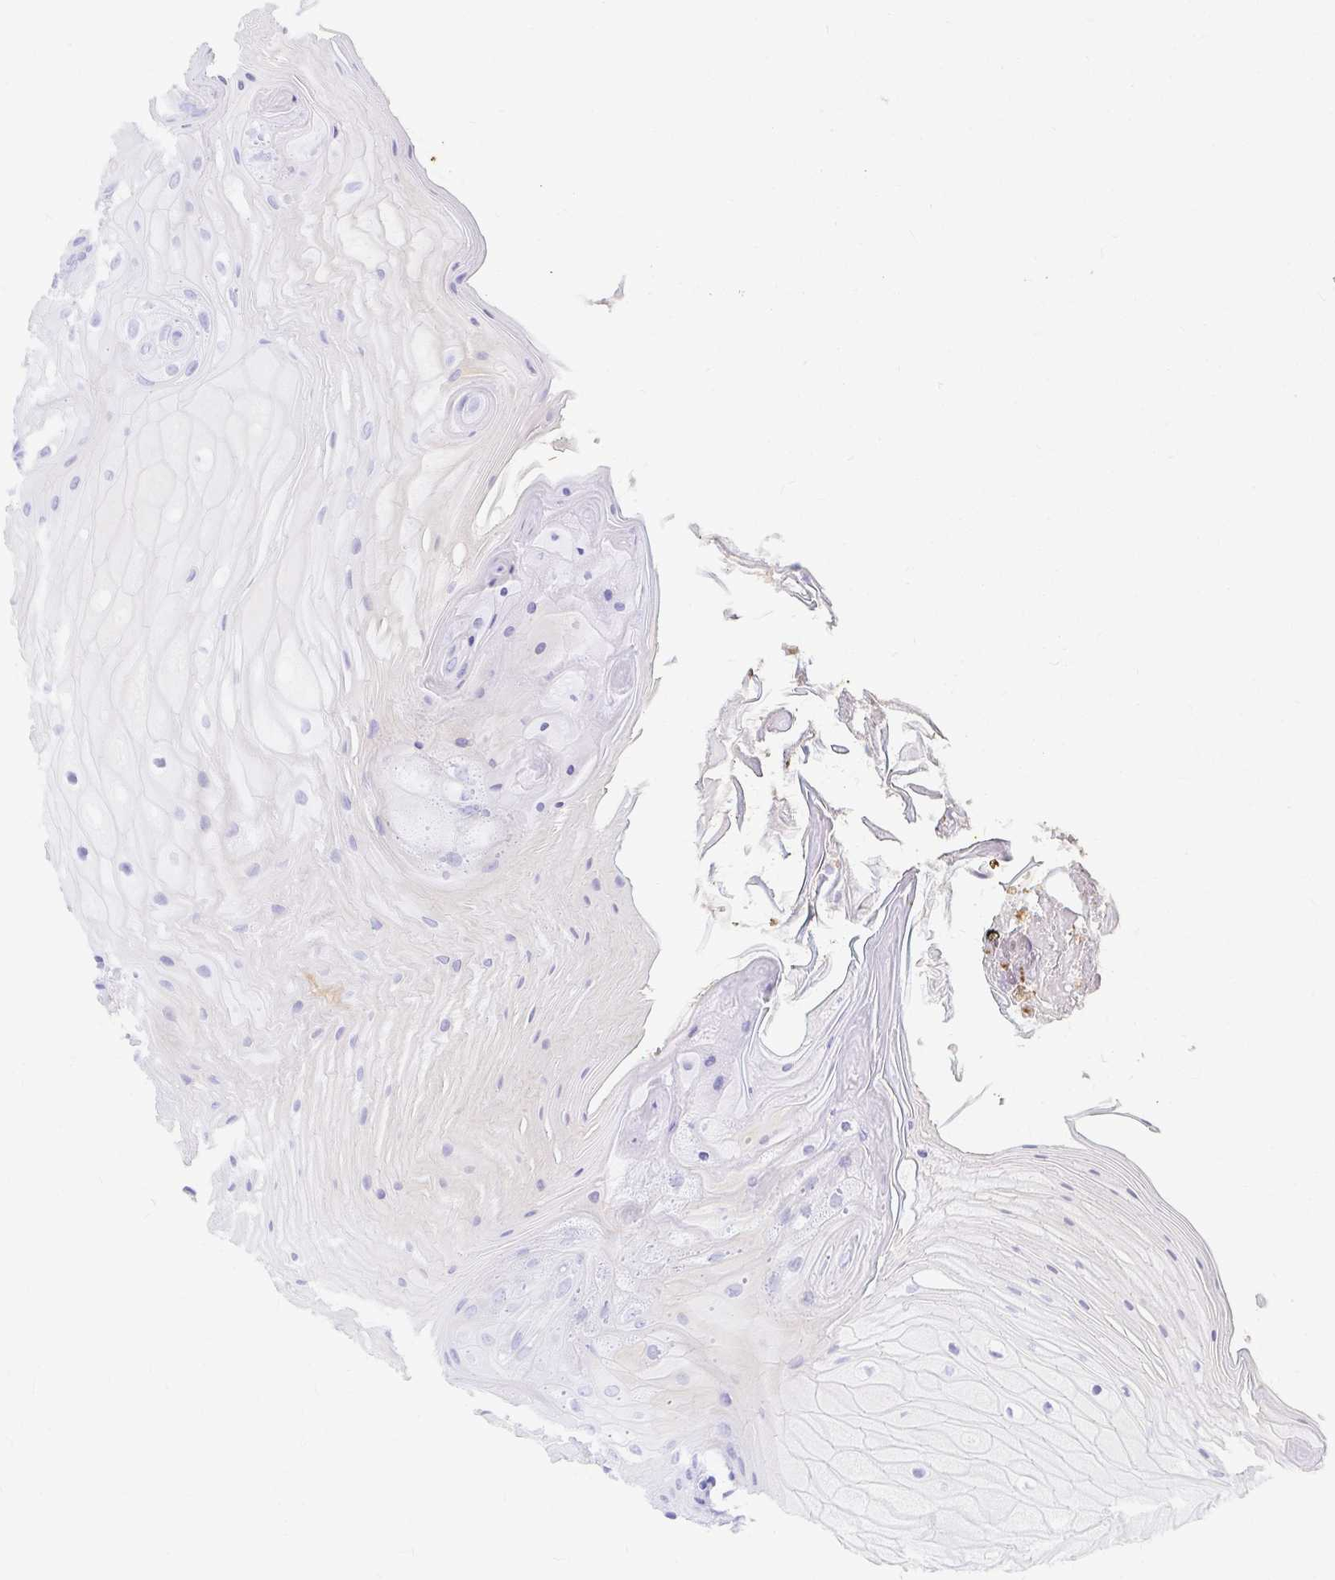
{"staining": {"intensity": "negative", "quantity": "none", "location": "none"}, "tissue": "oral mucosa", "cell_type": "Squamous epithelial cells", "image_type": "normal", "snomed": [{"axis": "morphology", "description": "Normal tissue, NOS"}, {"axis": "topography", "description": "Oral tissue"}, {"axis": "topography", "description": "Tounge, NOS"}, {"axis": "topography", "description": "Head-Neck"}], "caption": "DAB (3,3'-diaminobenzidine) immunohistochemical staining of unremarkable human oral mucosa exhibits no significant expression in squamous epithelial cells.", "gene": "NR2E1", "patient": {"sex": "female", "age": 84}}